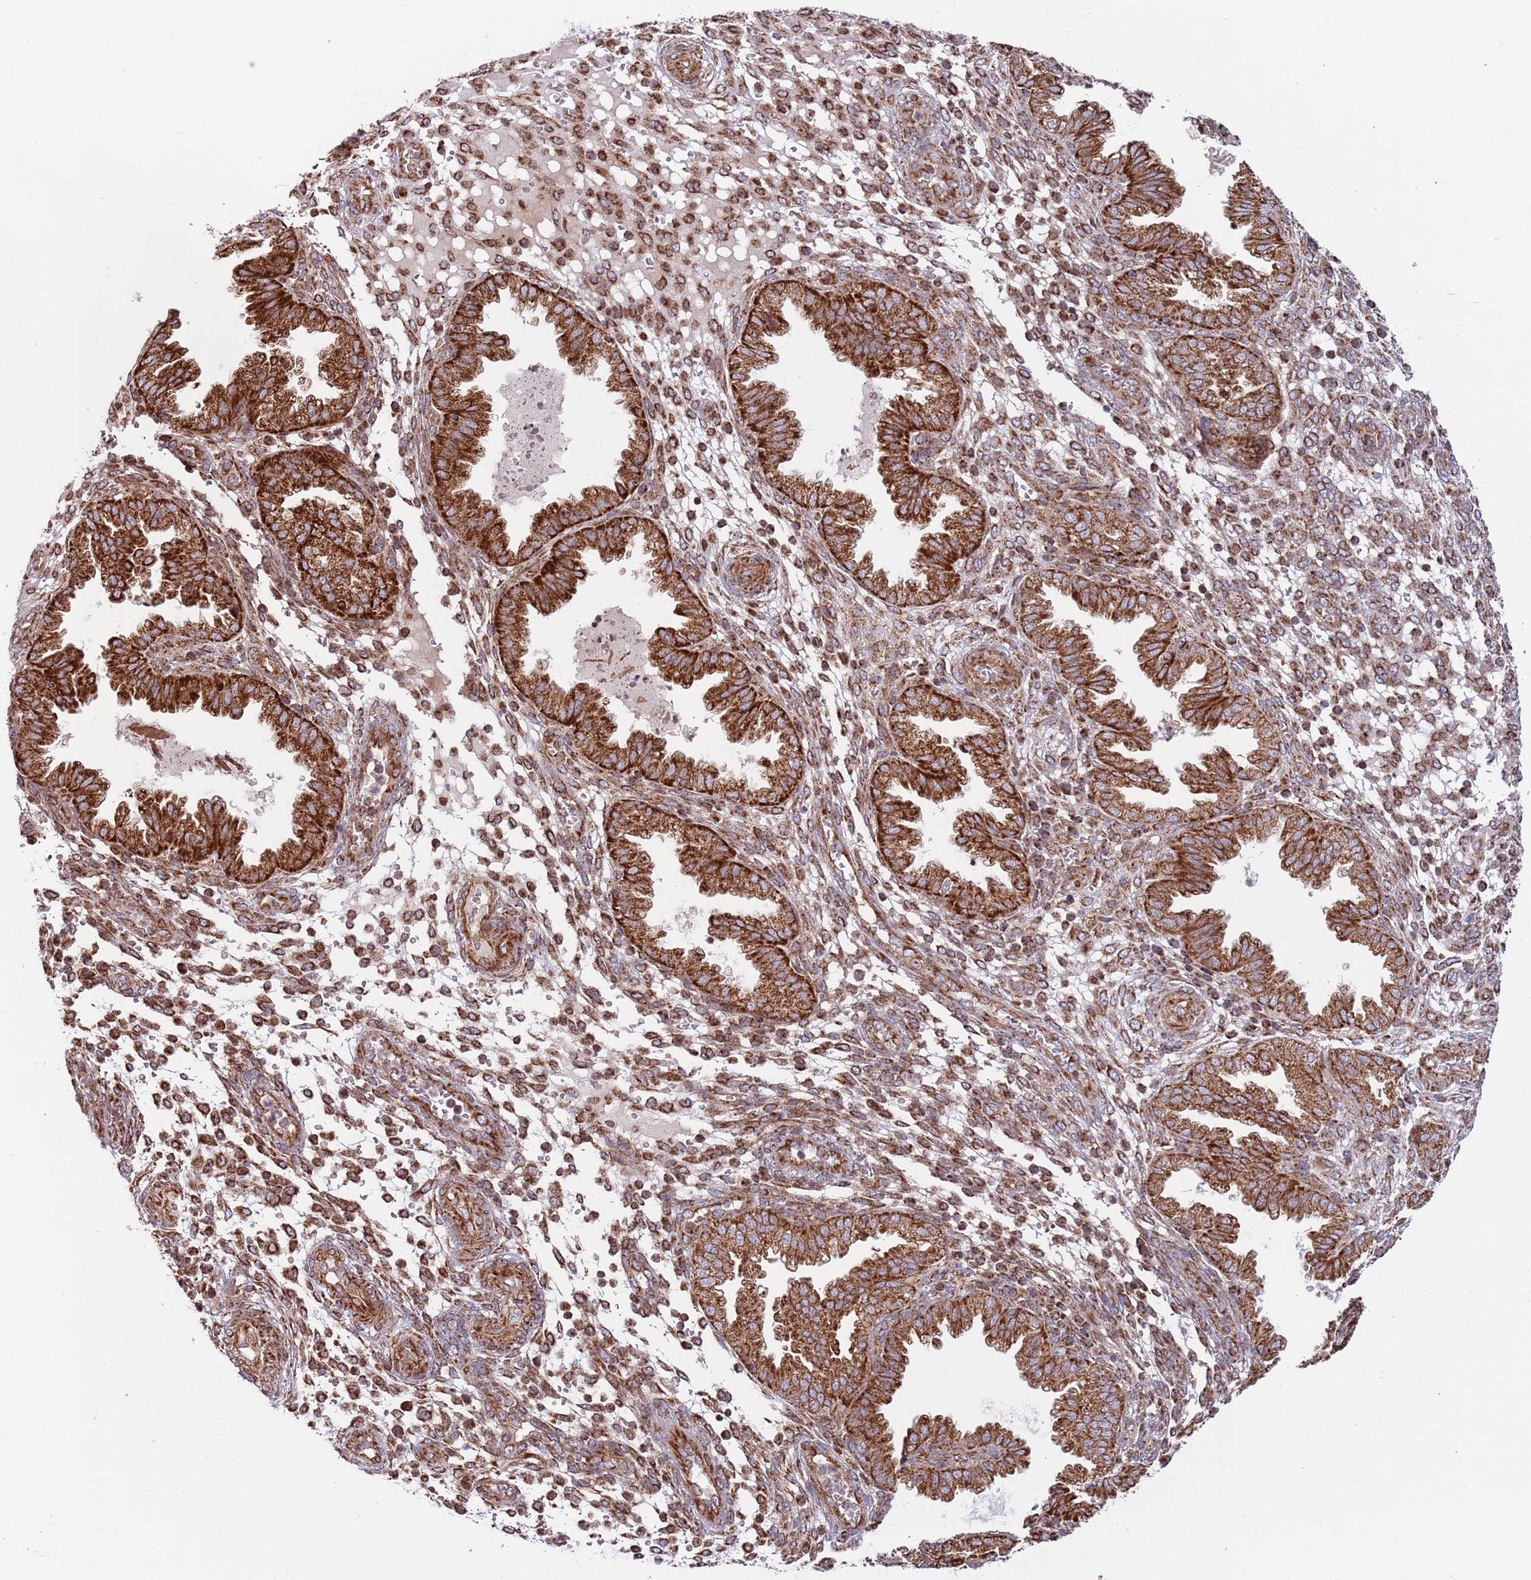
{"staining": {"intensity": "strong", "quantity": "25%-75%", "location": "cytoplasmic/membranous"}, "tissue": "endometrium", "cell_type": "Cells in endometrial stroma", "image_type": "normal", "snomed": [{"axis": "morphology", "description": "Normal tissue, NOS"}, {"axis": "topography", "description": "Endometrium"}], "caption": "This photomicrograph demonstrates unremarkable endometrium stained with IHC to label a protein in brown. The cytoplasmic/membranous of cells in endometrial stroma show strong positivity for the protein. Nuclei are counter-stained blue.", "gene": "ATP5PD", "patient": {"sex": "female", "age": 33}}